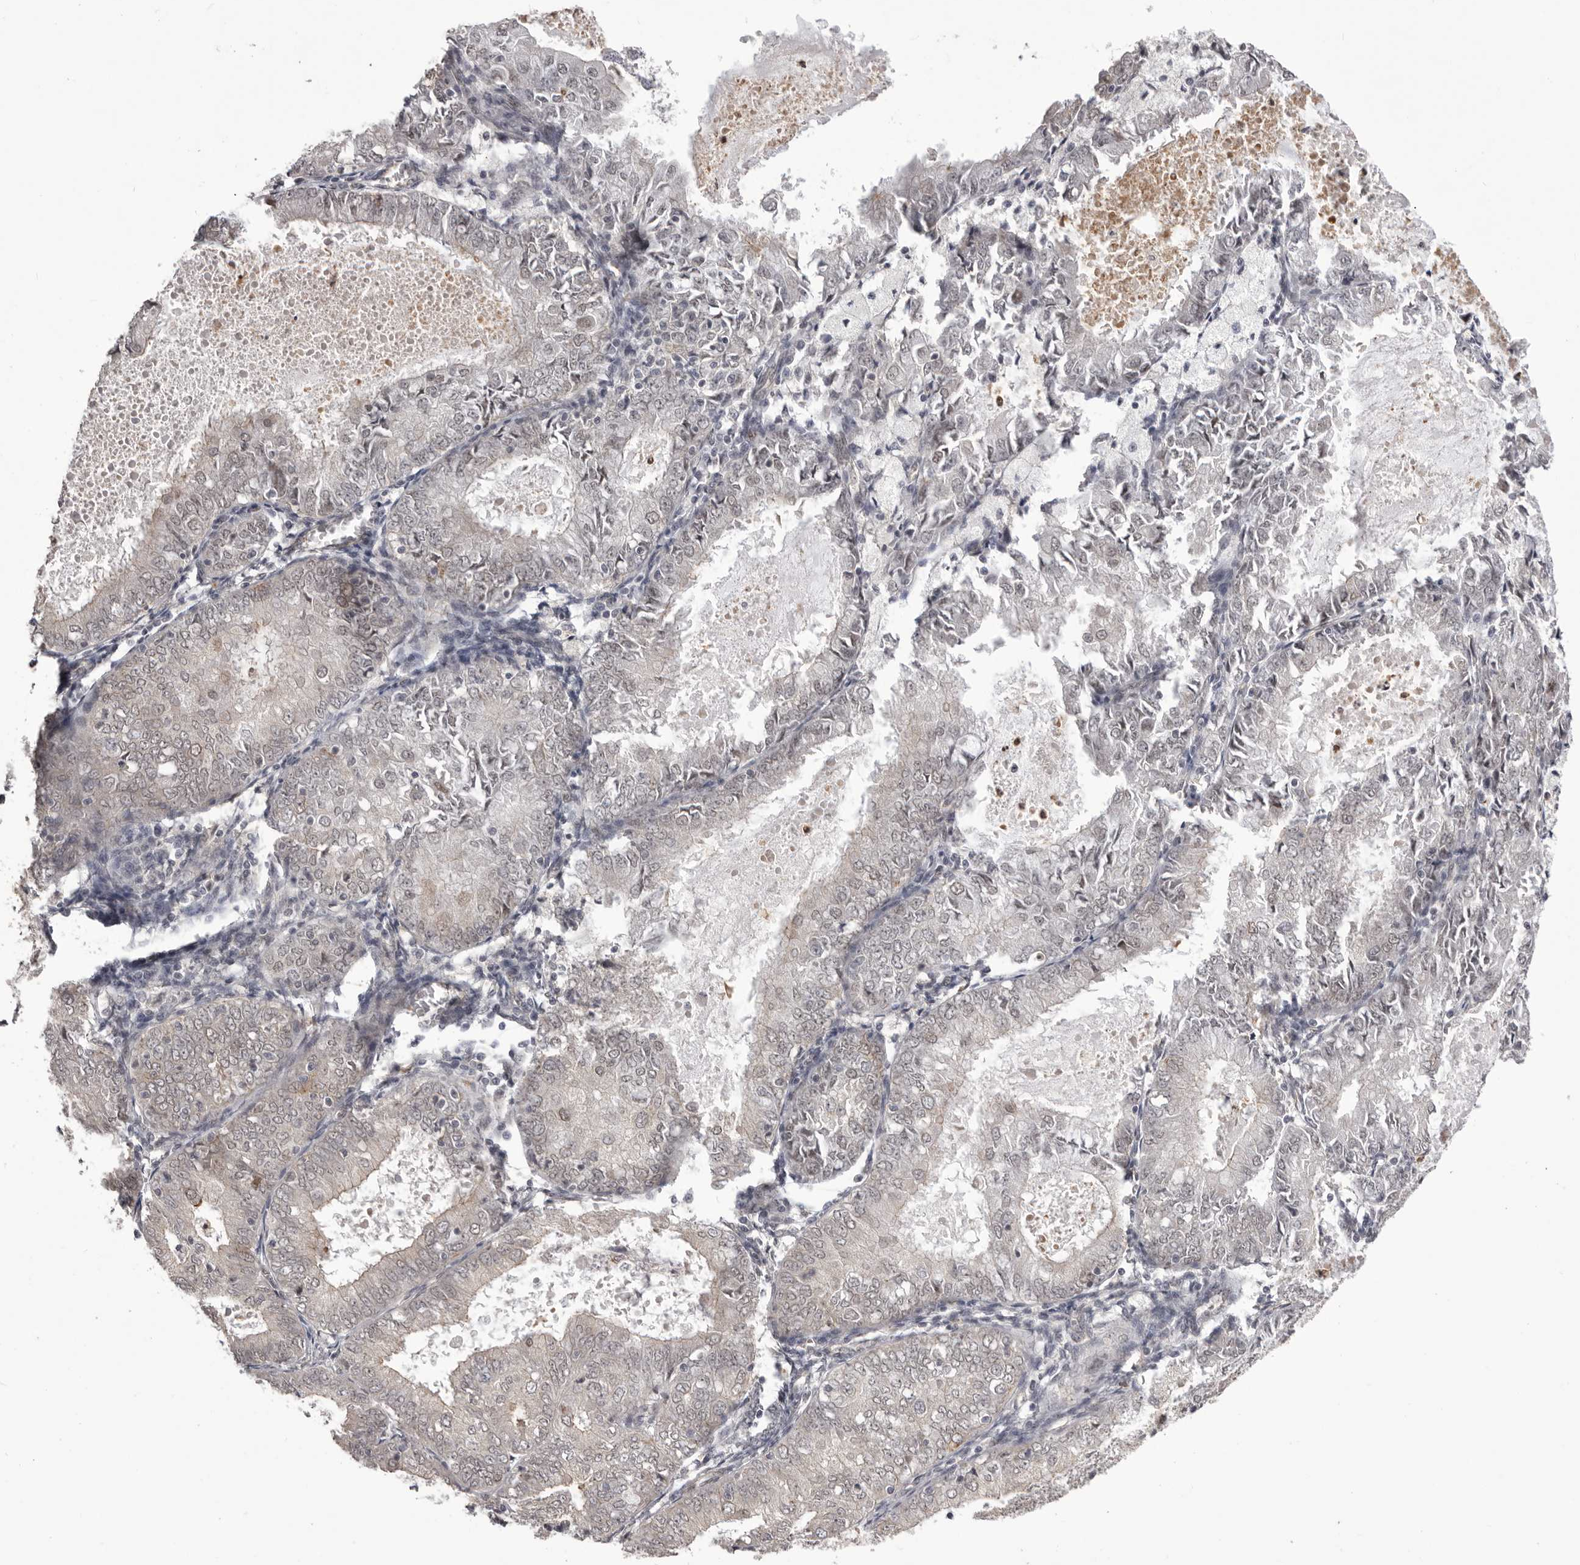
{"staining": {"intensity": "negative", "quantity": "none", "location": "none"}, "tissue": "endometrial cancer", "cell_type": "Tumor cells", "image_type": "cancer", "snomed": [{"axis": "morphology", "description": "Adenocarcinoma, NOS"}, {"axis": "topography", "description": "Endometrium"}], "caption": "Endometrial cancer (adenocarcinoma) stained for a protein using immunohistochemistry shows no staining tumor cells.", "gene": "RNF2", "patient": {"sex": "female", "age": 57}}